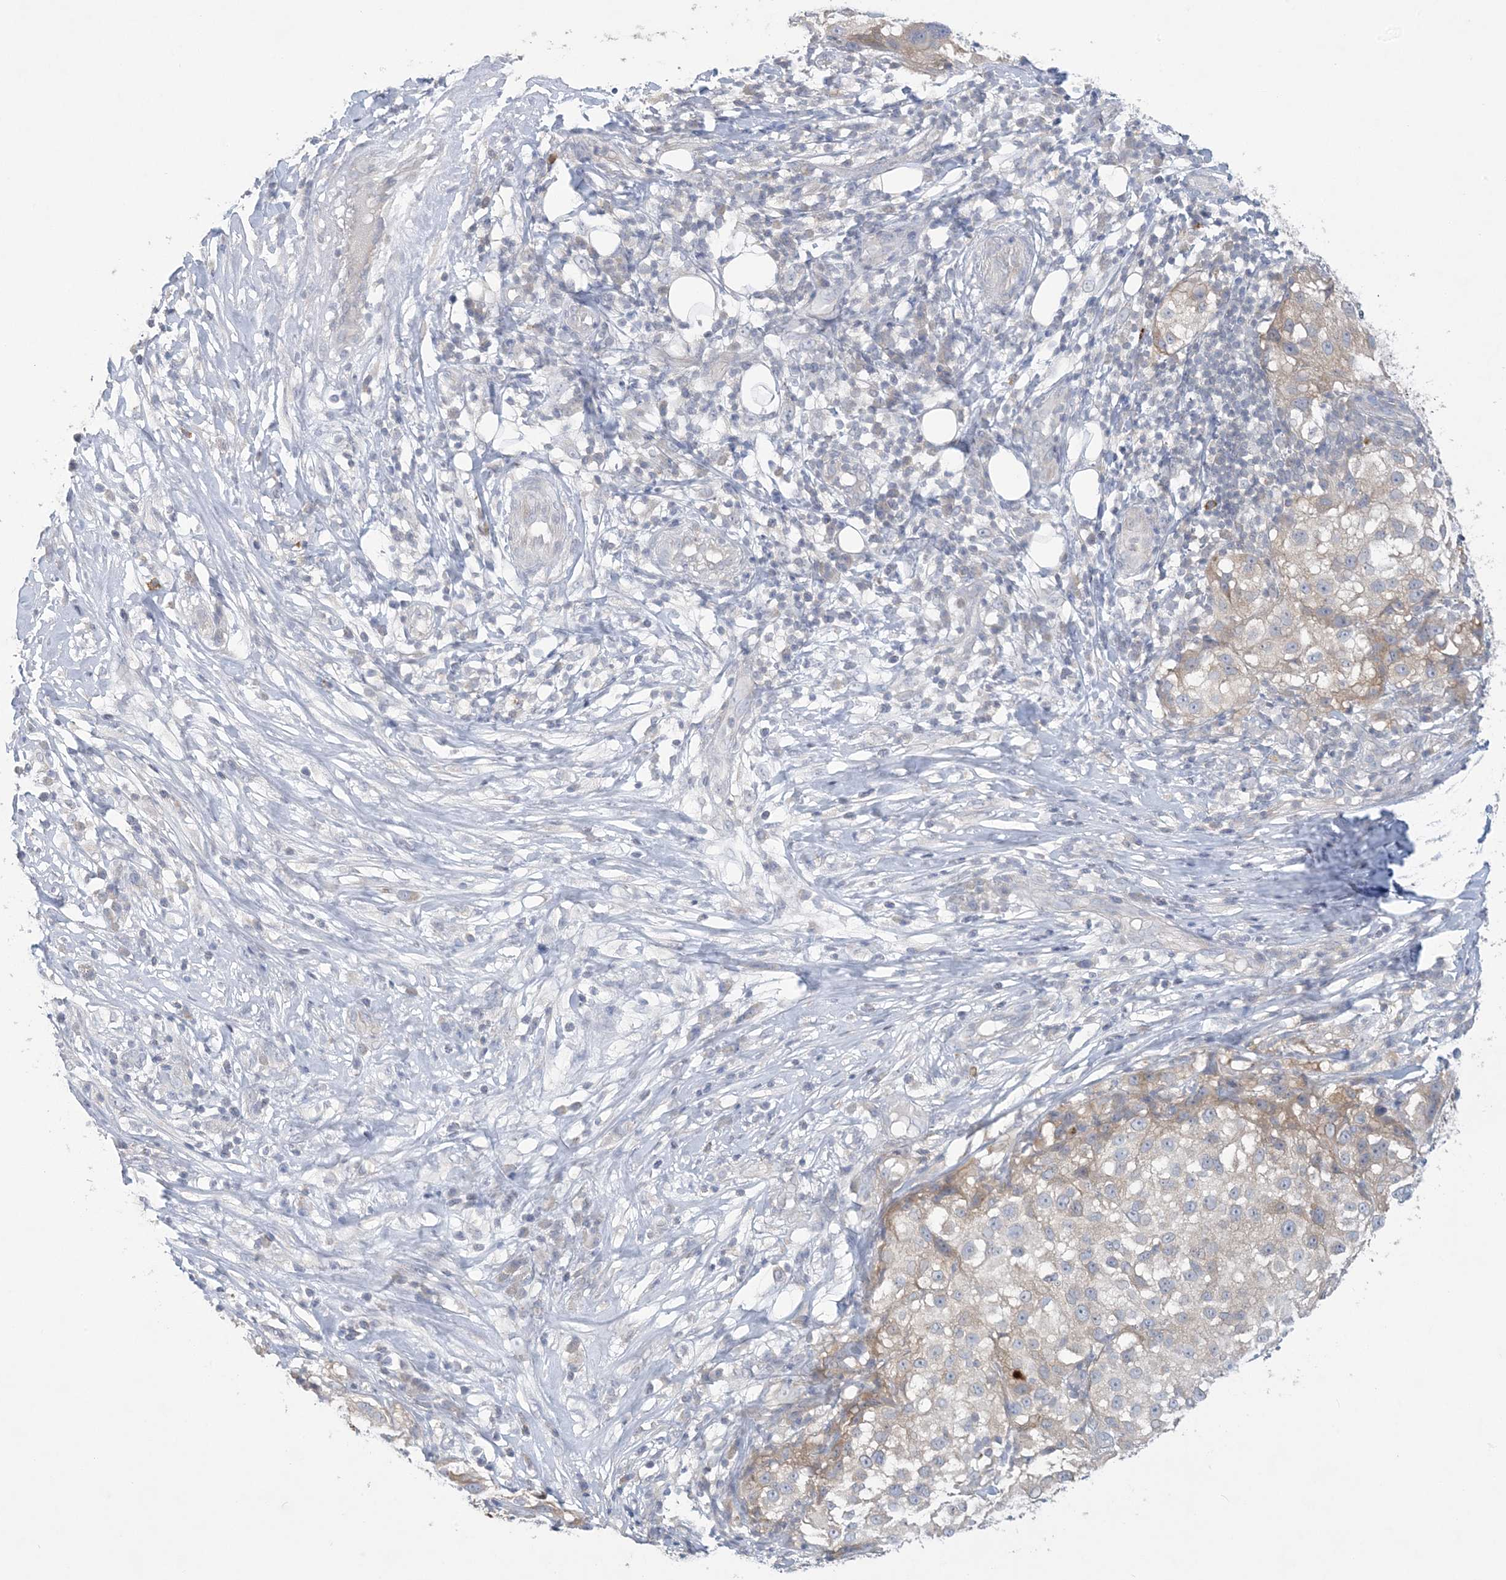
{"staining": {"intensity": "weak", "quantity": "<25%", "location": "cytoplasmic/membranous"}, "tissue": "melanoma", "cell_type": "Tumor cells", "image_type": "cancer", "snomed": [{"axis": "morphology", "description": "Necrosis, NOS"}, {"axis": "morphology", "description": "Malignant melanoma, NOS"}, {"axis": "topography", "description": "Skin"}], "caption": "A high-resolution histopathology image shows immunohistochemistry (IHC) staining of melanoma, which displays no significant staining in tumor cells.", "gene": "KIF3A", "patient": {"sex": "female", "age": 87}}